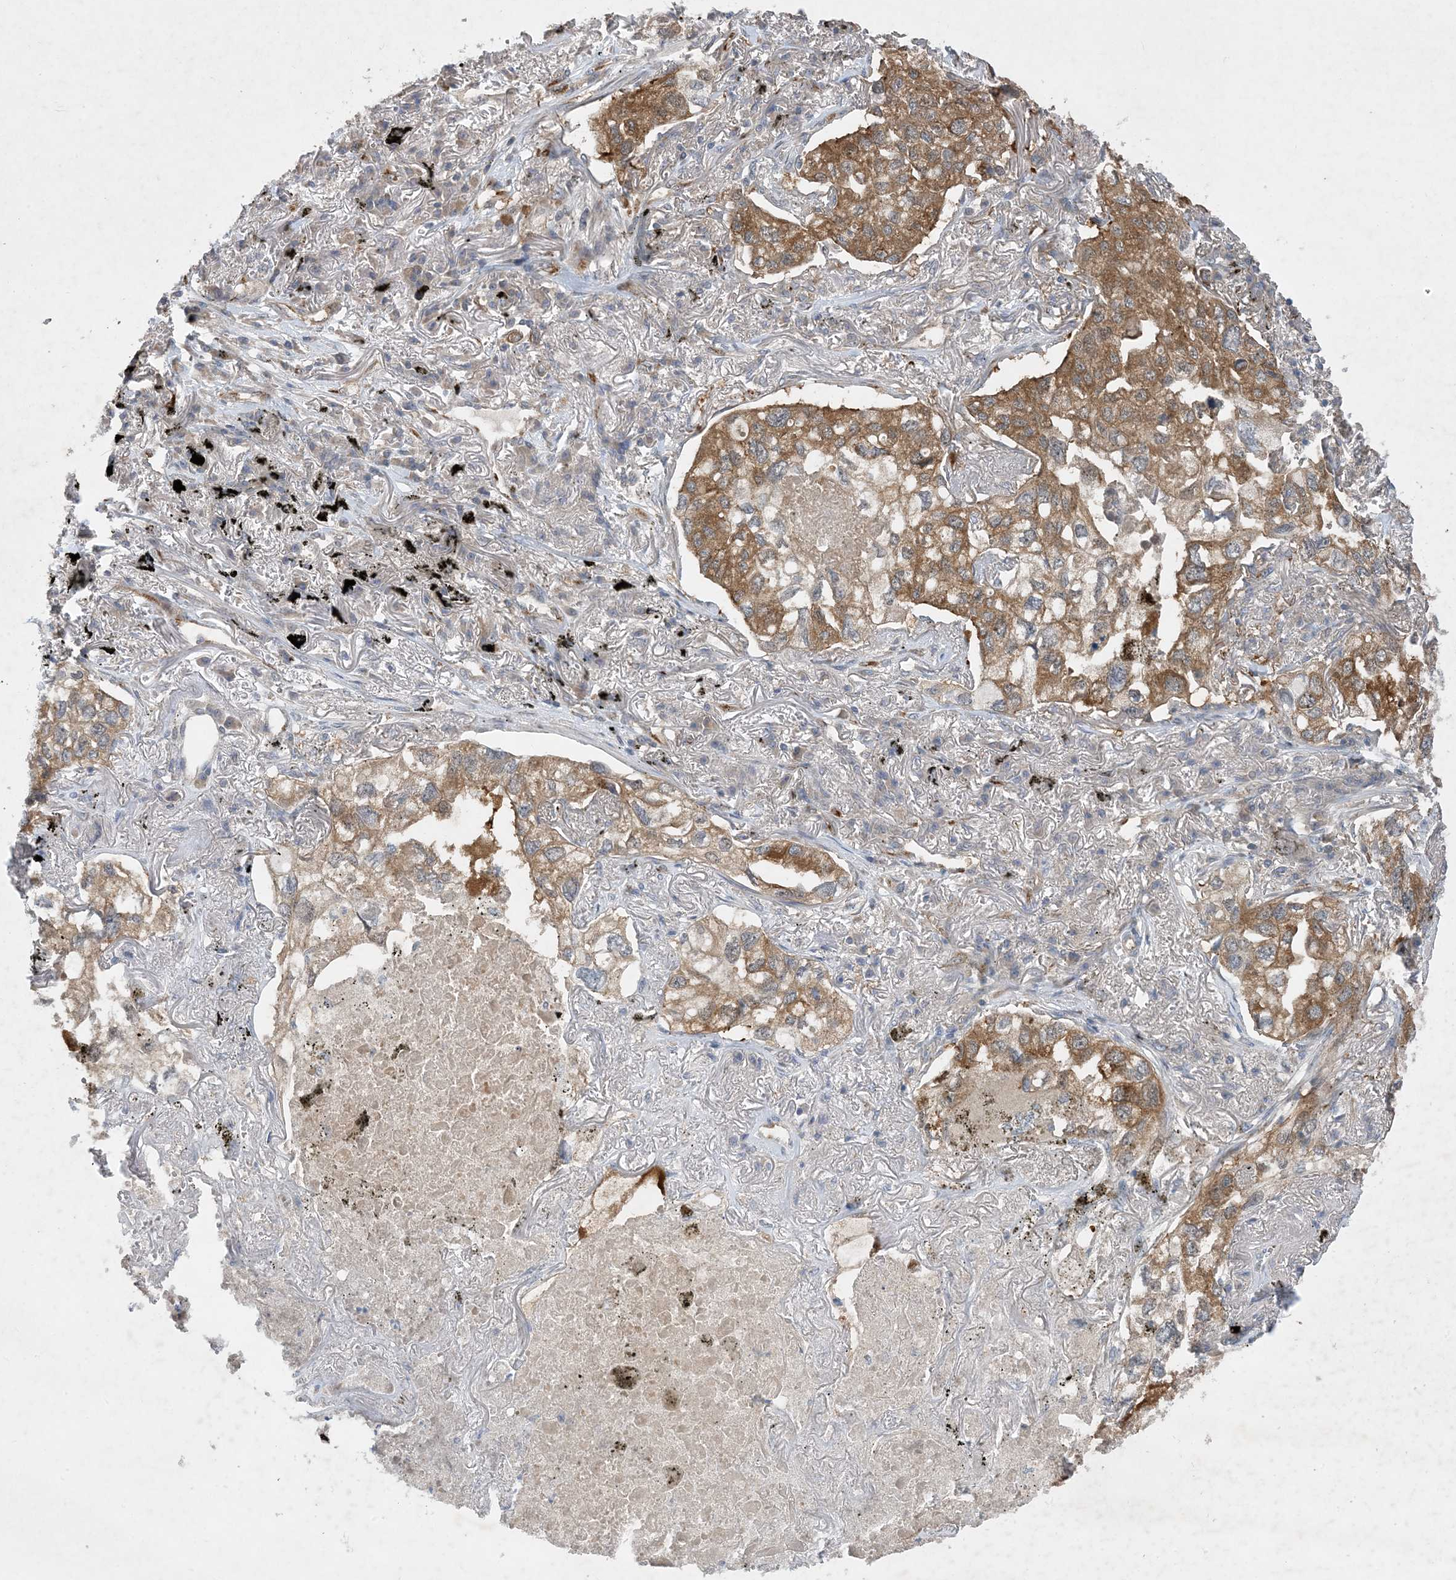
{"staining": {"intensity": "moderate", "quantity": ">75%", "location": "cytoplasmic/membranous"}, "tissue": "lung cancer", "cell_type": "Tumor cells", "image_type": "cancer", "snomed": [{"axis": "morphology", "description": "Adenocarcinoma, NOS"}, {"axis": "topography", "description": "Lung"}], "caption": "A brown stain labels moderate cytoplasmic/membranous staining of a protein in human lung cancer tumor cells.", "gene": "TINAG", "patient": {"sex": "male", "age": 65}}